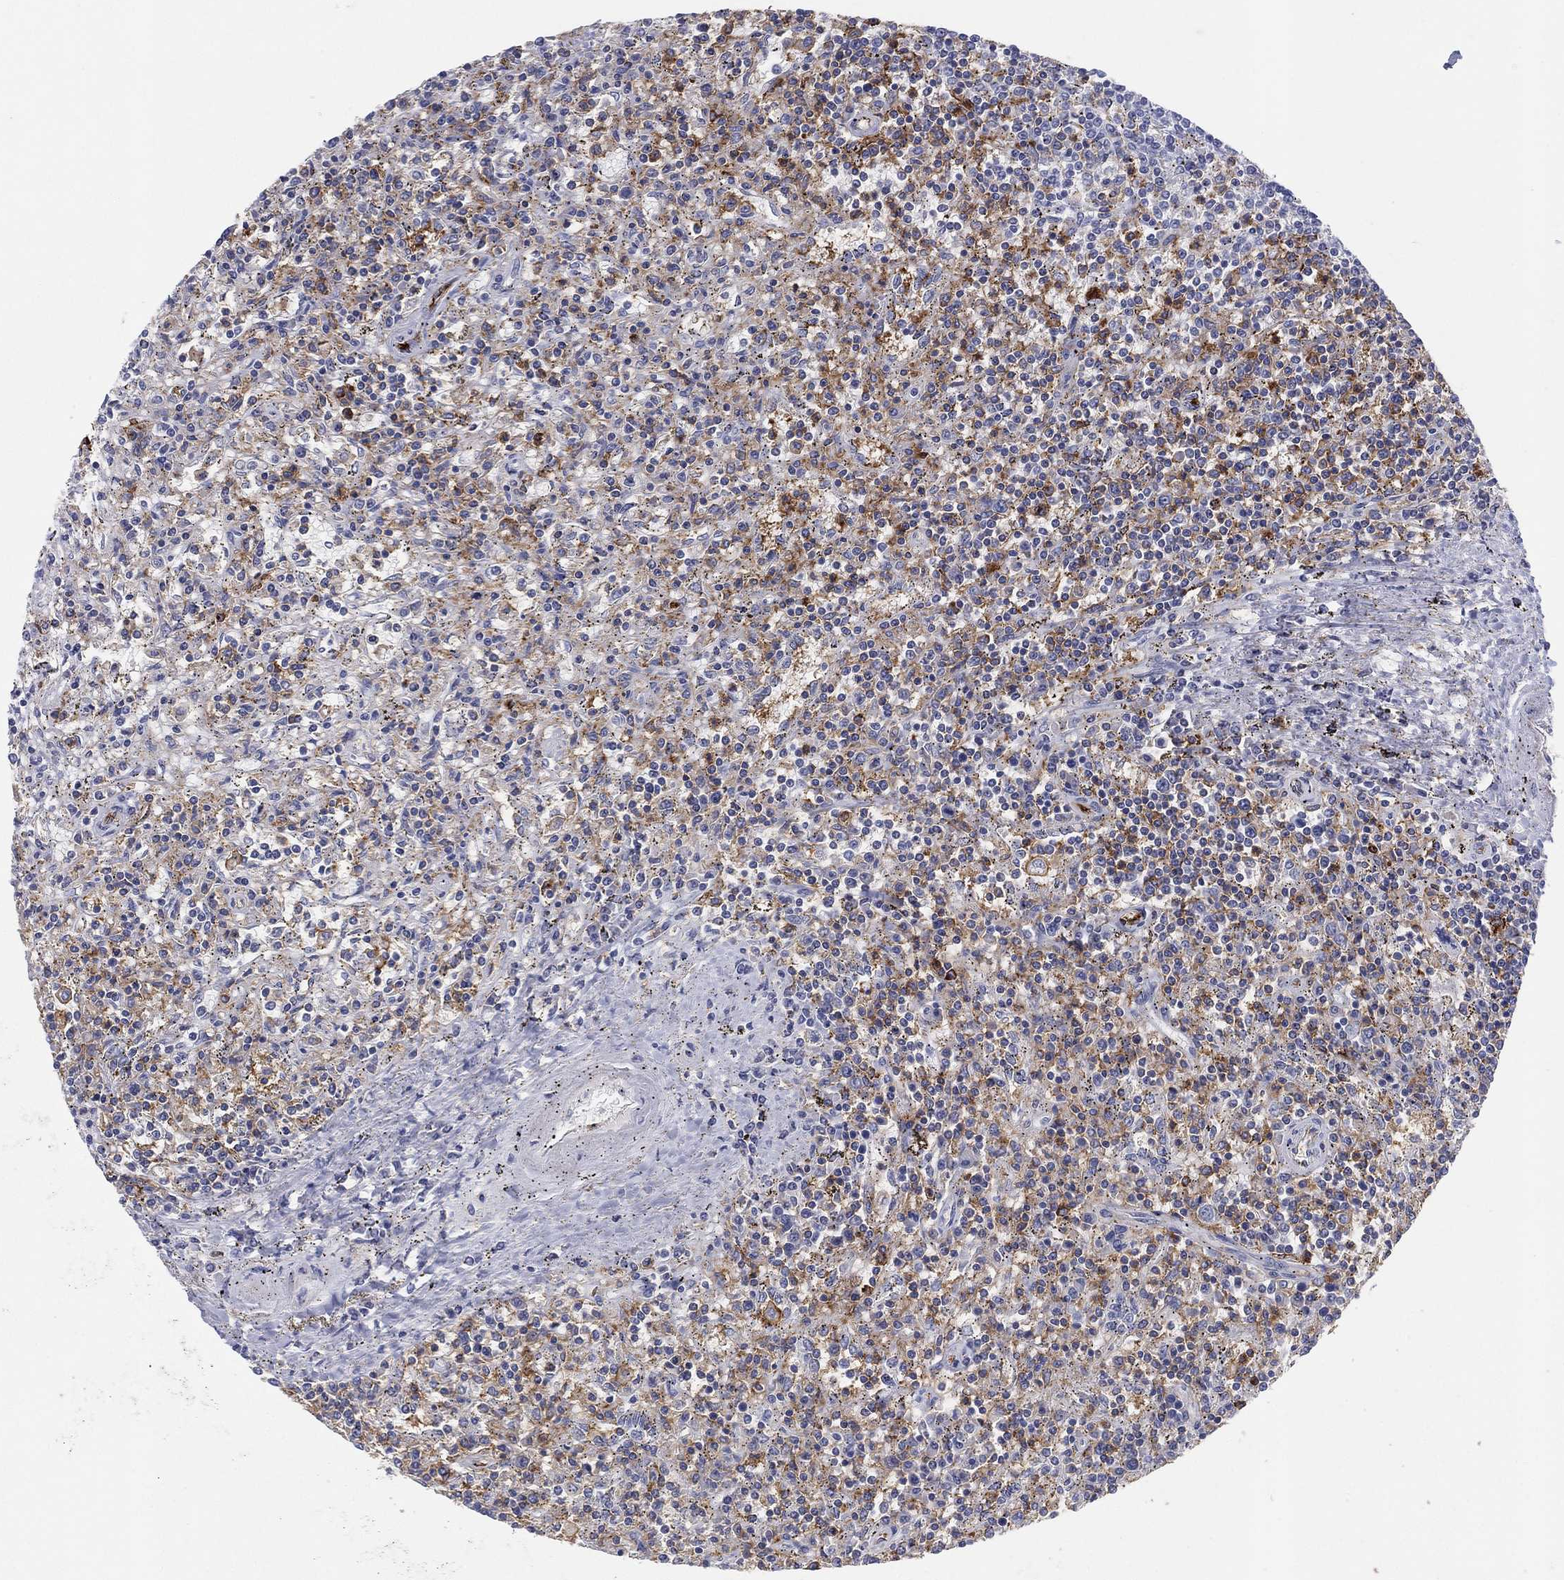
{"staining": {"intensity": "negative", "quantity": "none", "location": "none"}, "tissue": "lymphoma", "cell_type": "Tumor cells", "image_type": "cancer", "snomed": [{"axis": "morphology", "description": "Malignant lymphoma, non-Hodgkin's type, Low grade"}, {"axis": "topography", "description": "Spleen"}], "caption": "Tumor cells are negative for brown protein staining in lymphoma.", "gene": "SELPLG", "patient": {"sex": "male", "age": 62}}